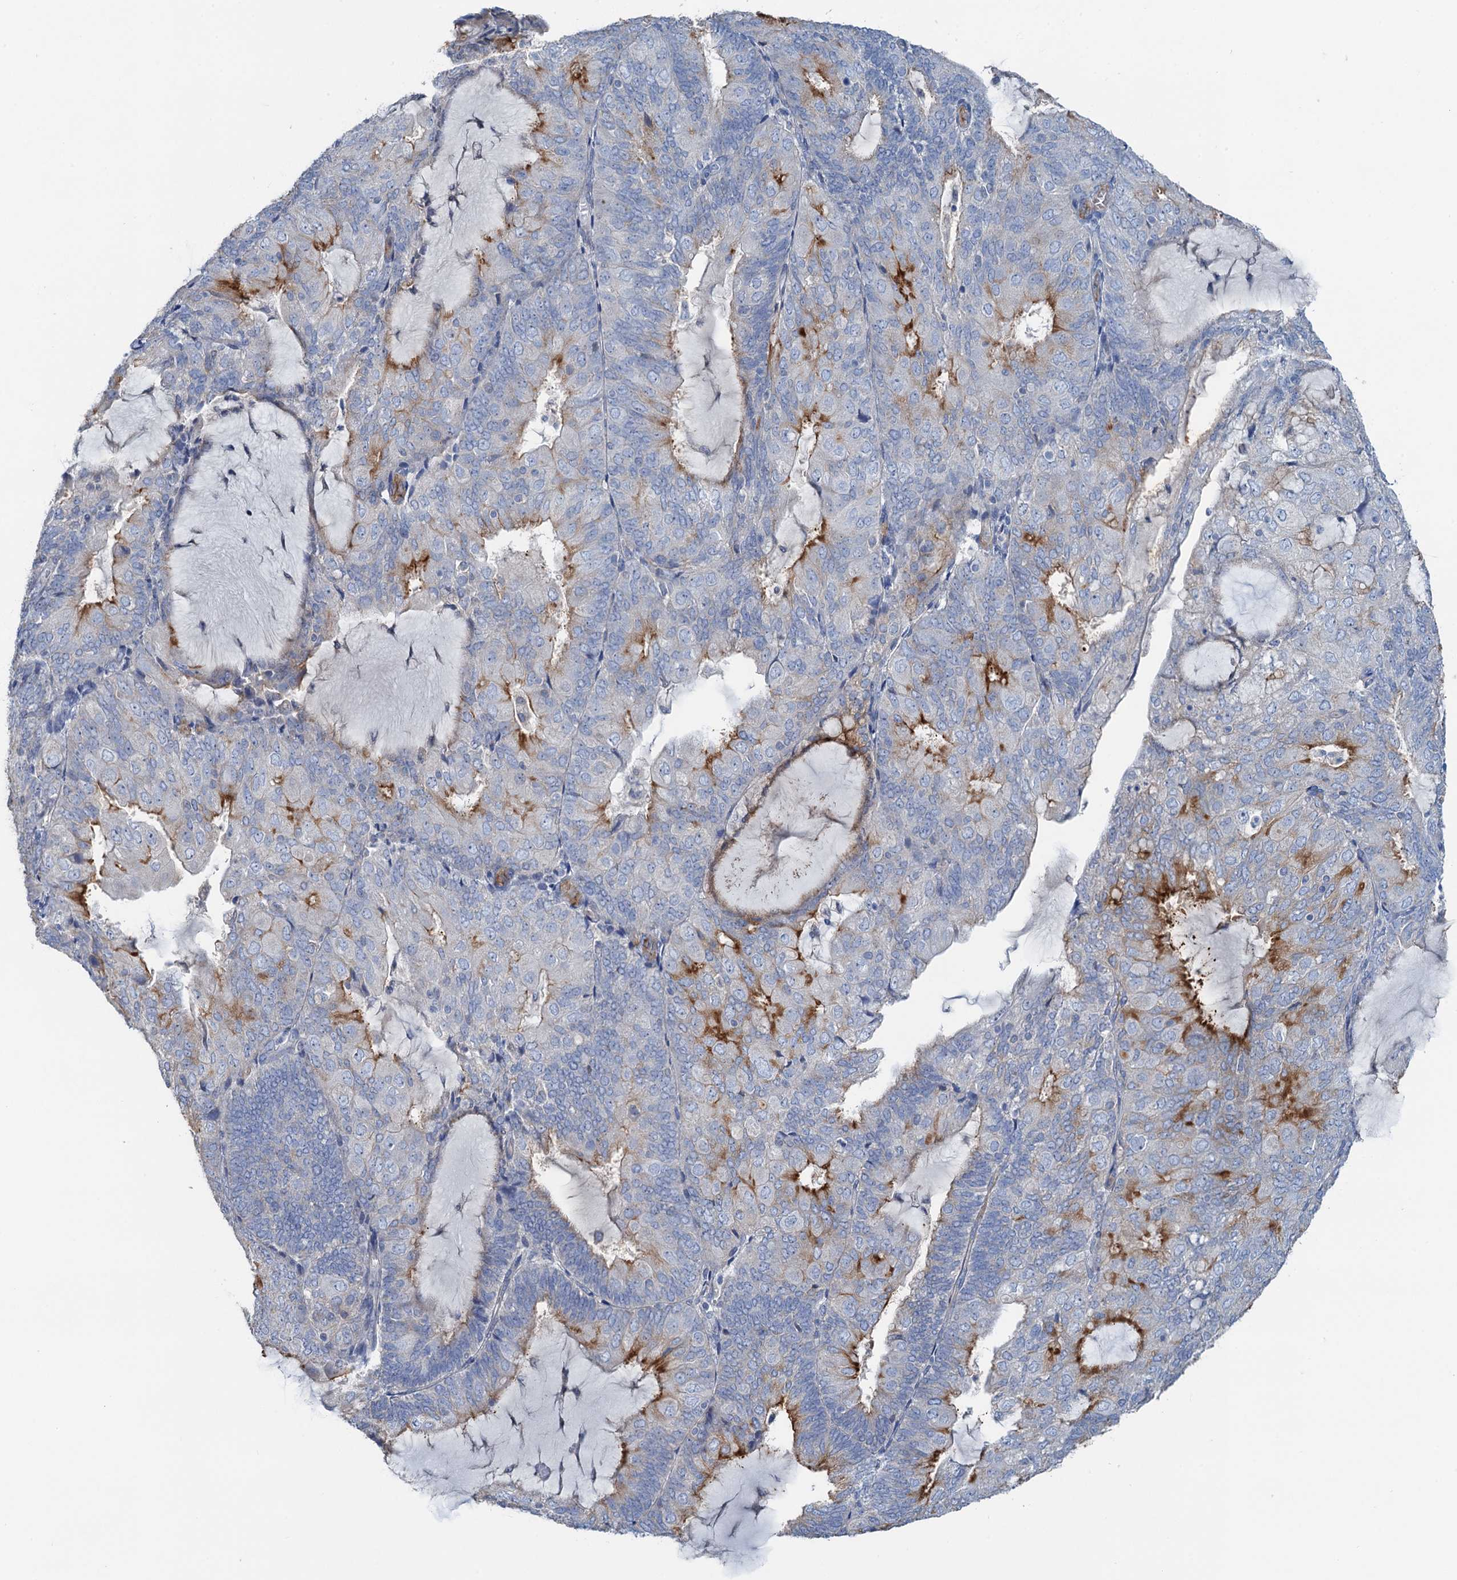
{"staining": {"intensity": "strong", "quantity": "<25%", "location": "cytoplasmic/membranous"}, "tissue": "endometrial cancer", "cell_type": "Tumor cells", "image_type": "cancer", "snomed": [{"axis": "morphology", "description": "Adenocarcinoma, NOS"}, {"axis": "topography", "description": "Endometrium"}], "caption": "Protein staining of endometrial adenocarcinoma tissue reveals strong cytoplasmic/membranous expression in about <25% of tumor cells. Nuclei are stained in blue.", "gene": "PLLP", "patient": {"sex": "female", "age": 81}}